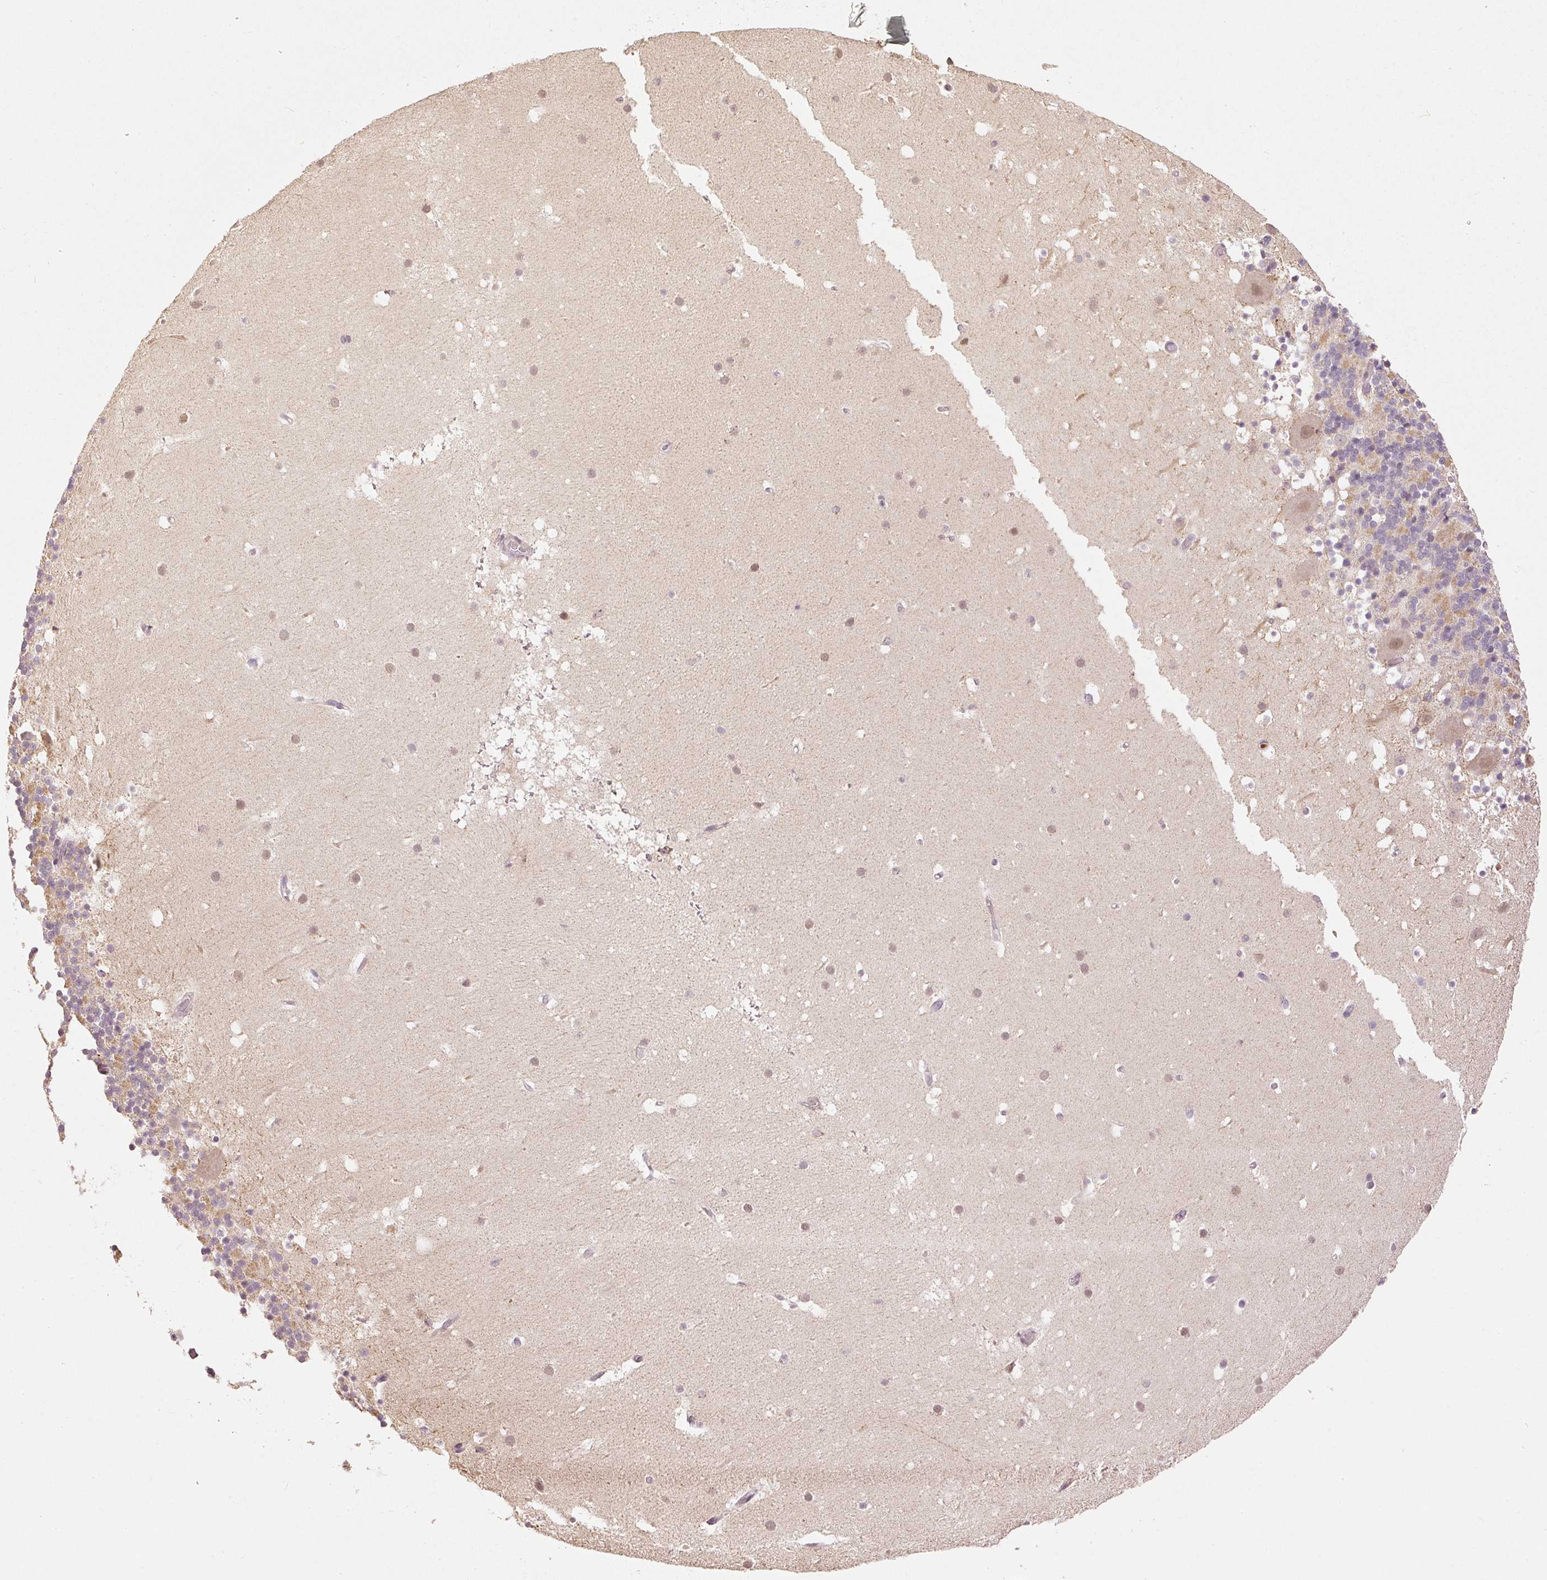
{"staining": {"intensity": "moderate", "quantity": "25%-75%", "location": "nuclear"}, "tissue": "caudate", "cell_type": "Glial cells", "image_type": "normal", "snomed": [{"axis": "morphology", "description": "Normal tissue, NOS"}, {"axis": "topography", "description": "Lateral ventricle wall"}], "caption": "An image of human caudate stained for a protein reveals moderate nuclear brown staining in glial cells.", "gene": "MTHFD1L", "patient": {"sex": "male", "age": 37}}